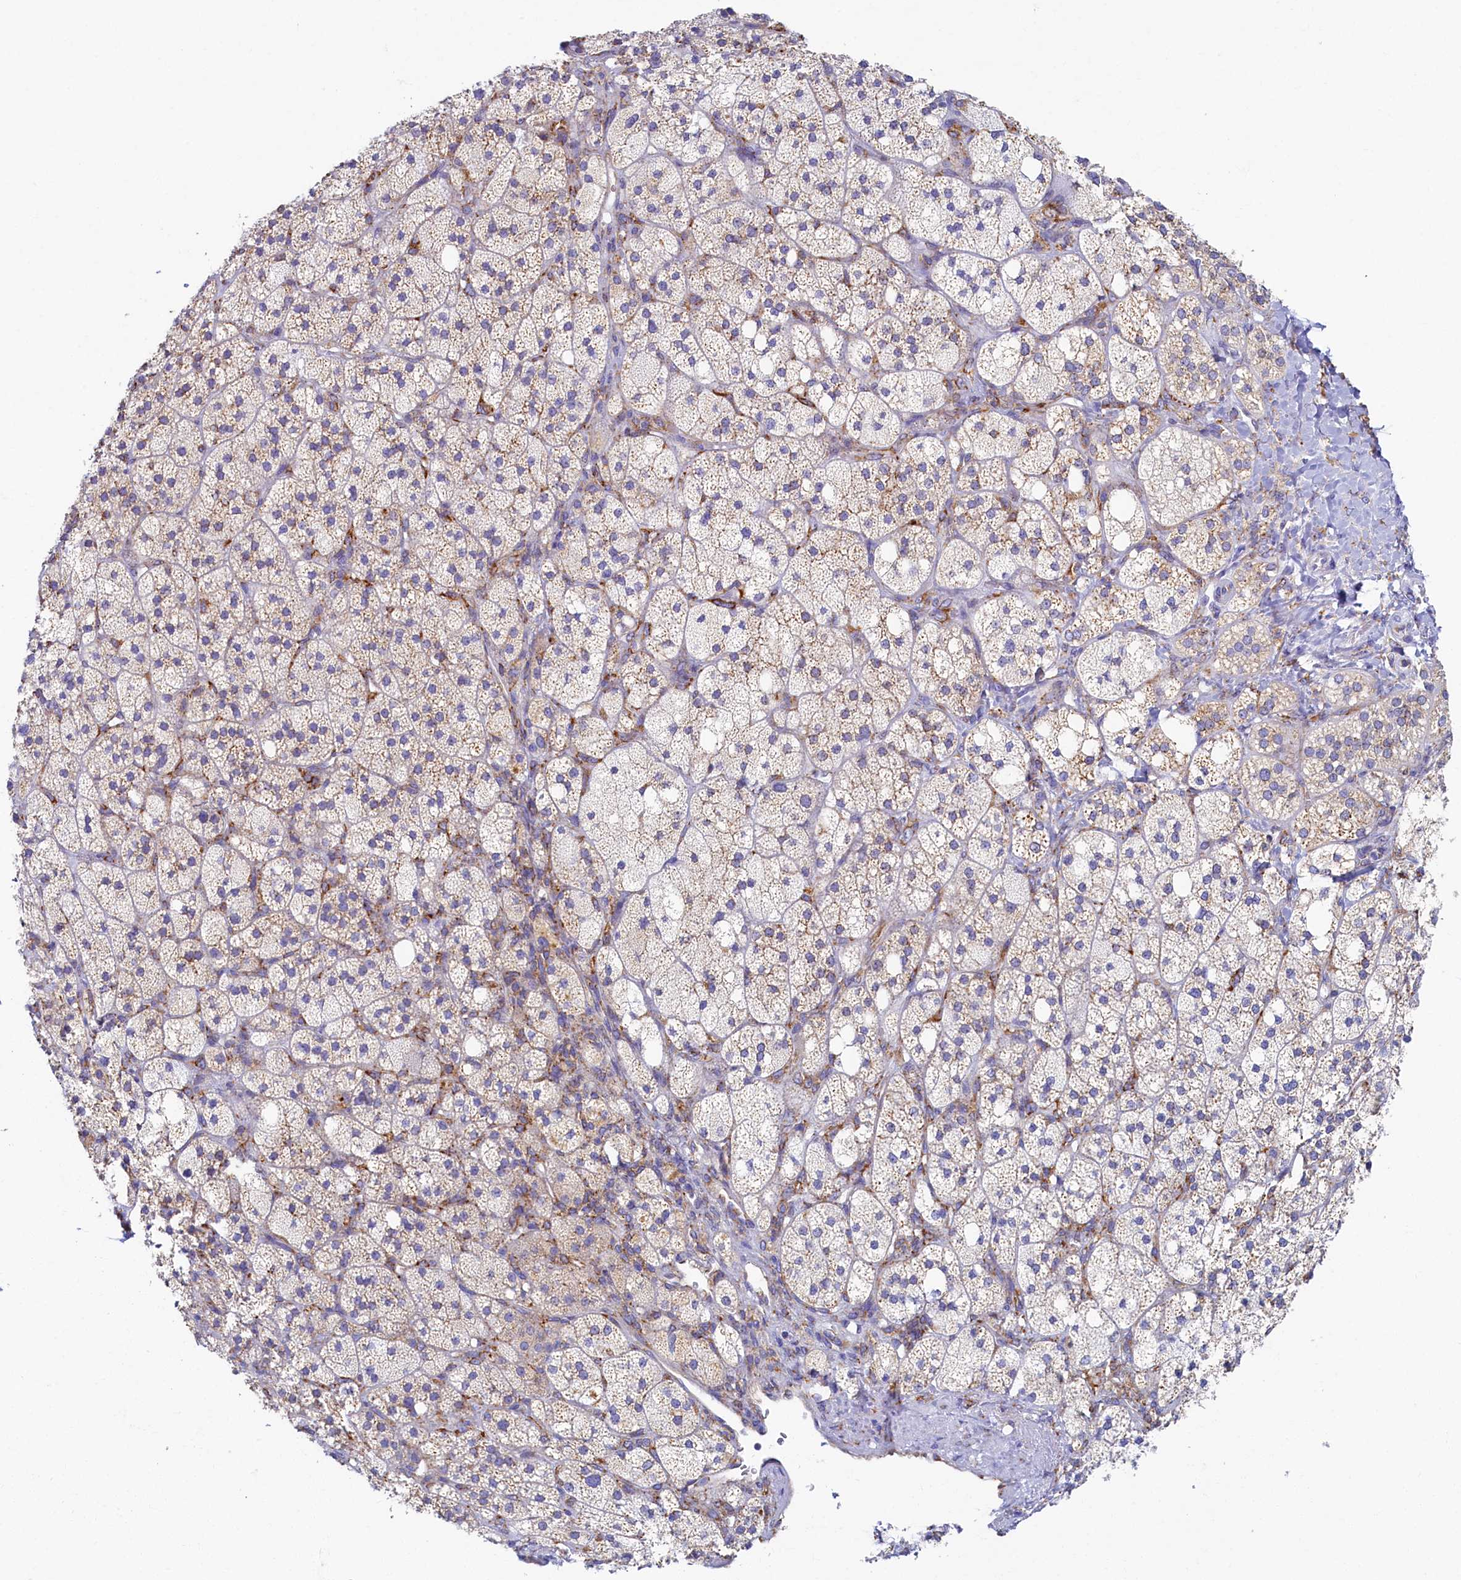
{"staining": {"intensity": "weak", "quantity": "<25%", "location": "cytoplasmic/membranous"}, "tissue": "adrenal gland", "cell_type": "Glandular cells", "image_type": "normal", "snomed": [{"axis": "morphology", "description": "Normal tissue, NOS"}, {"axis": "topography", "description": "Adrenal gland"}], "caption": "Immunohistochemistry (IHC) image of benign human adrenal gland stained for a protein (brown), which exhibits no expression in glandular cells.", "gene": "TMEM18", "patient": {"sex": "male", "age": 61}}